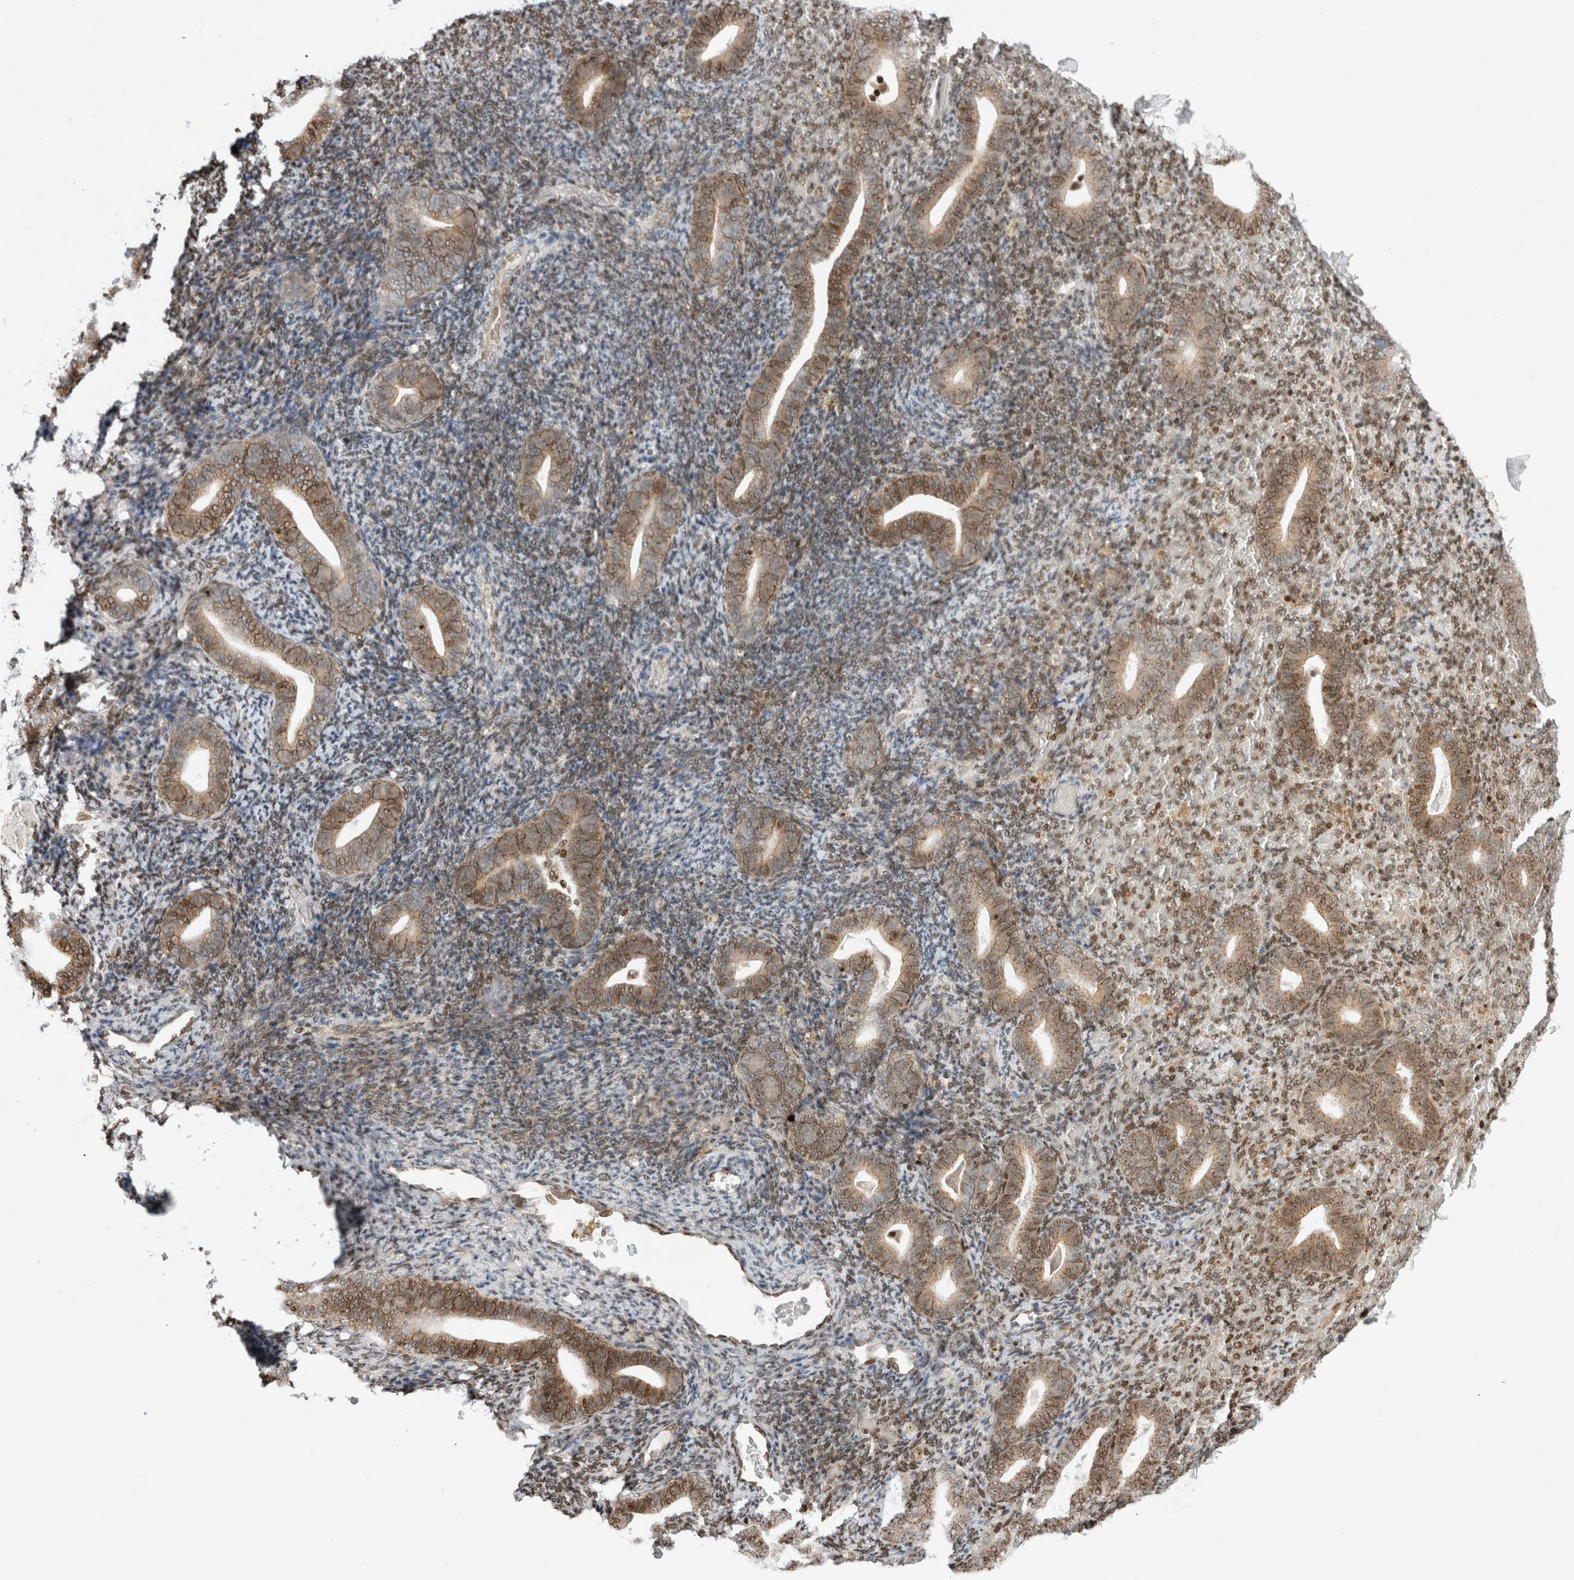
{"staining": {"intensity": "moderate", "quantity": "25%-75%", "location": "nuclear"}, "tissue": "endometrium", "cell_type": "Cells in endometrial stroma", "image_type": "normal", "snomed": [{"axis": "morphology", "description": "Normal tissue, NOS"}, {"axis": "topography", "description": "Endometrium"}], "caption": "An immunohistochemistry image of normal tissue is shown. Protein staining in brown highlights moderate nuclear positivity in endometrium within cells in endometrial stroma.", "gene": "GINS4", "patient": {"sex": "female", "age": 51}}